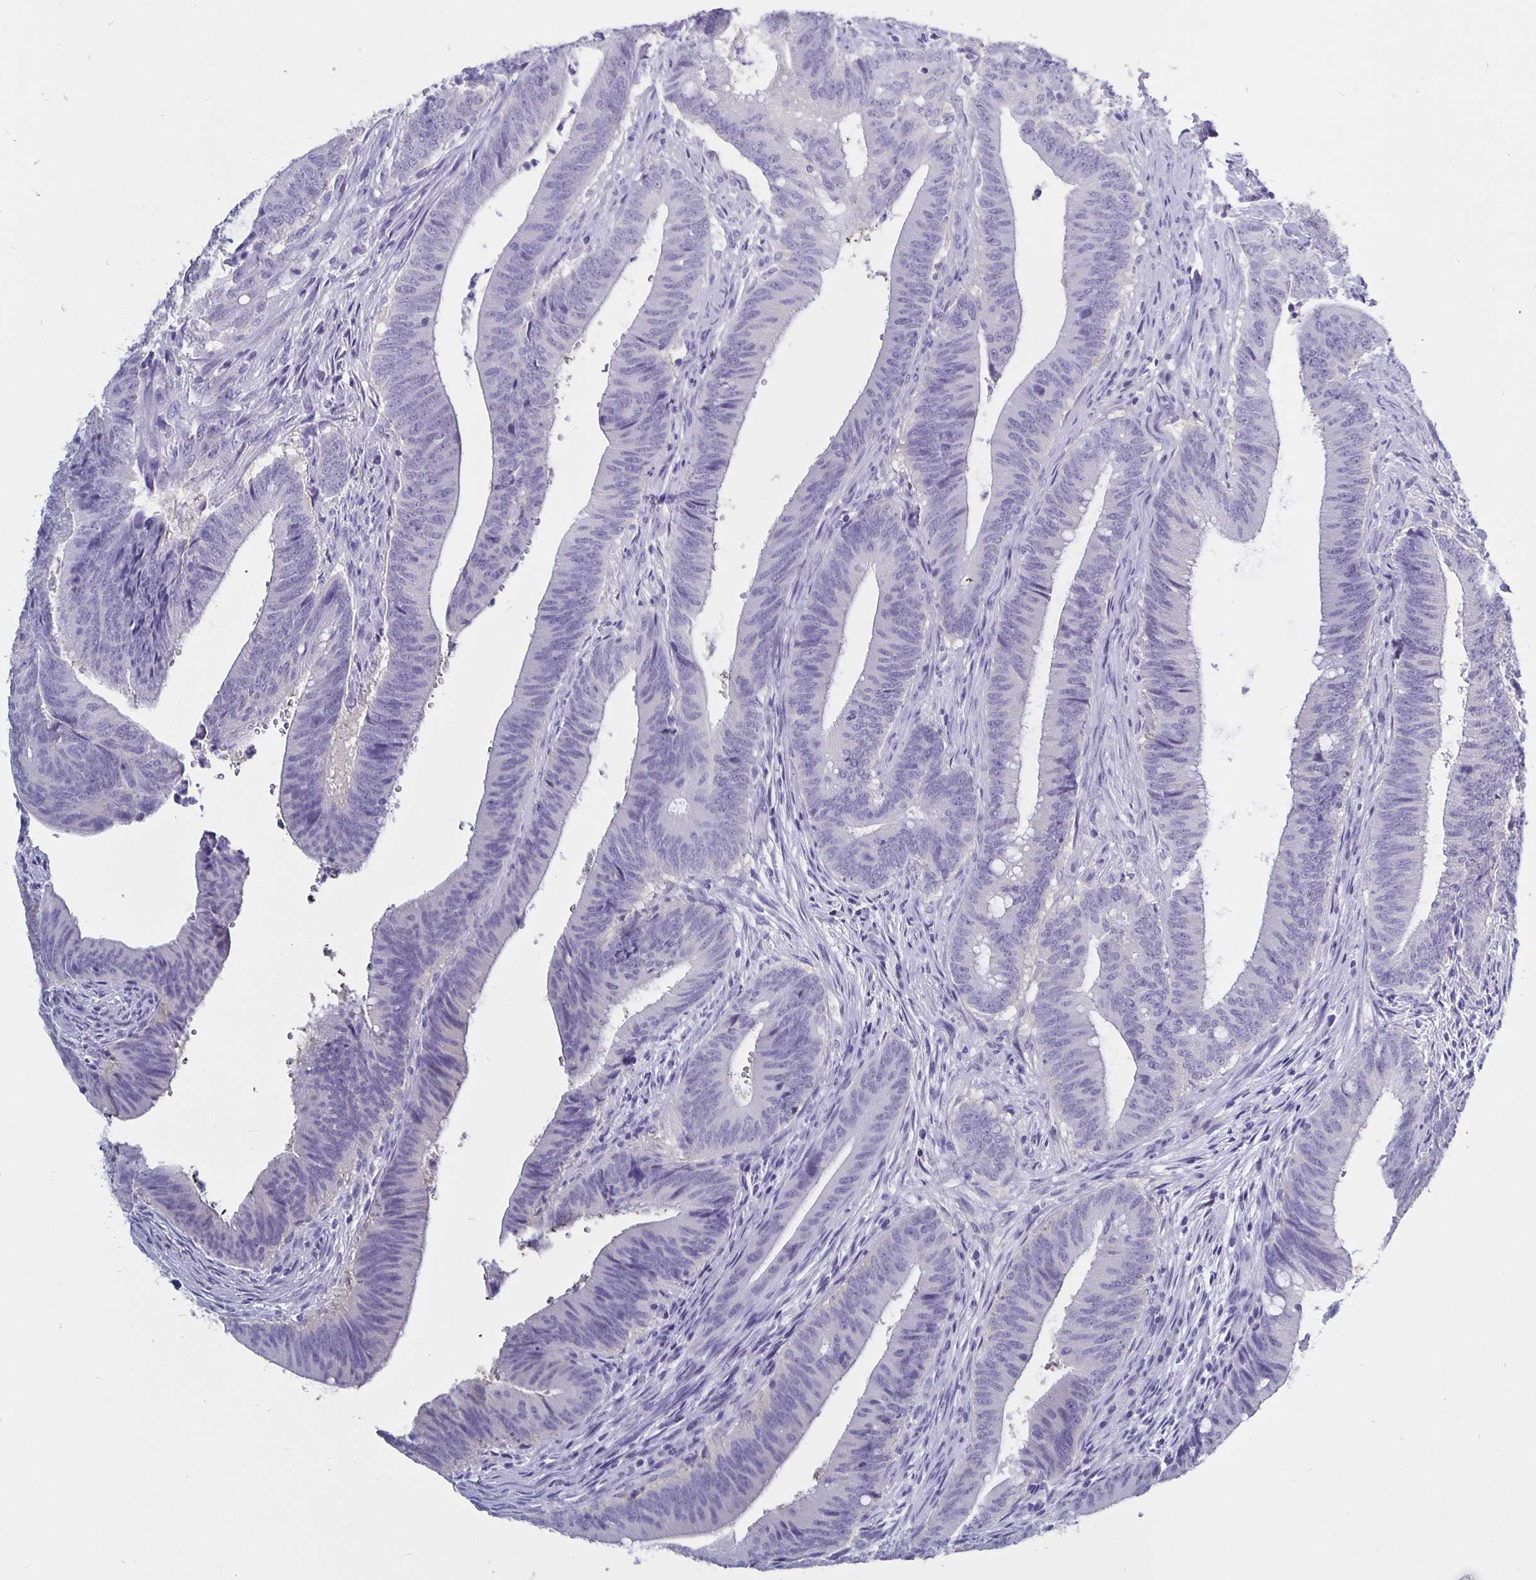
{"staining": {"intensity": "negative", "quantity": "none", "location": "none"}, "tissue": "colorectal cancer", "cell_type": "Tumor cells", "image_type": "cancer", "snomed": [{"axis": "morphology", "description": "Adenocarcinoma, NOS"}, {"axis": "topography", "description": "Colon"}], "caption": "Immunohistochemical staining of colorectal cancer demonstrates no significant positivity in tumor cells.", "gene": "ODF3B", "patient": {"sex": "female", "age": 43}}